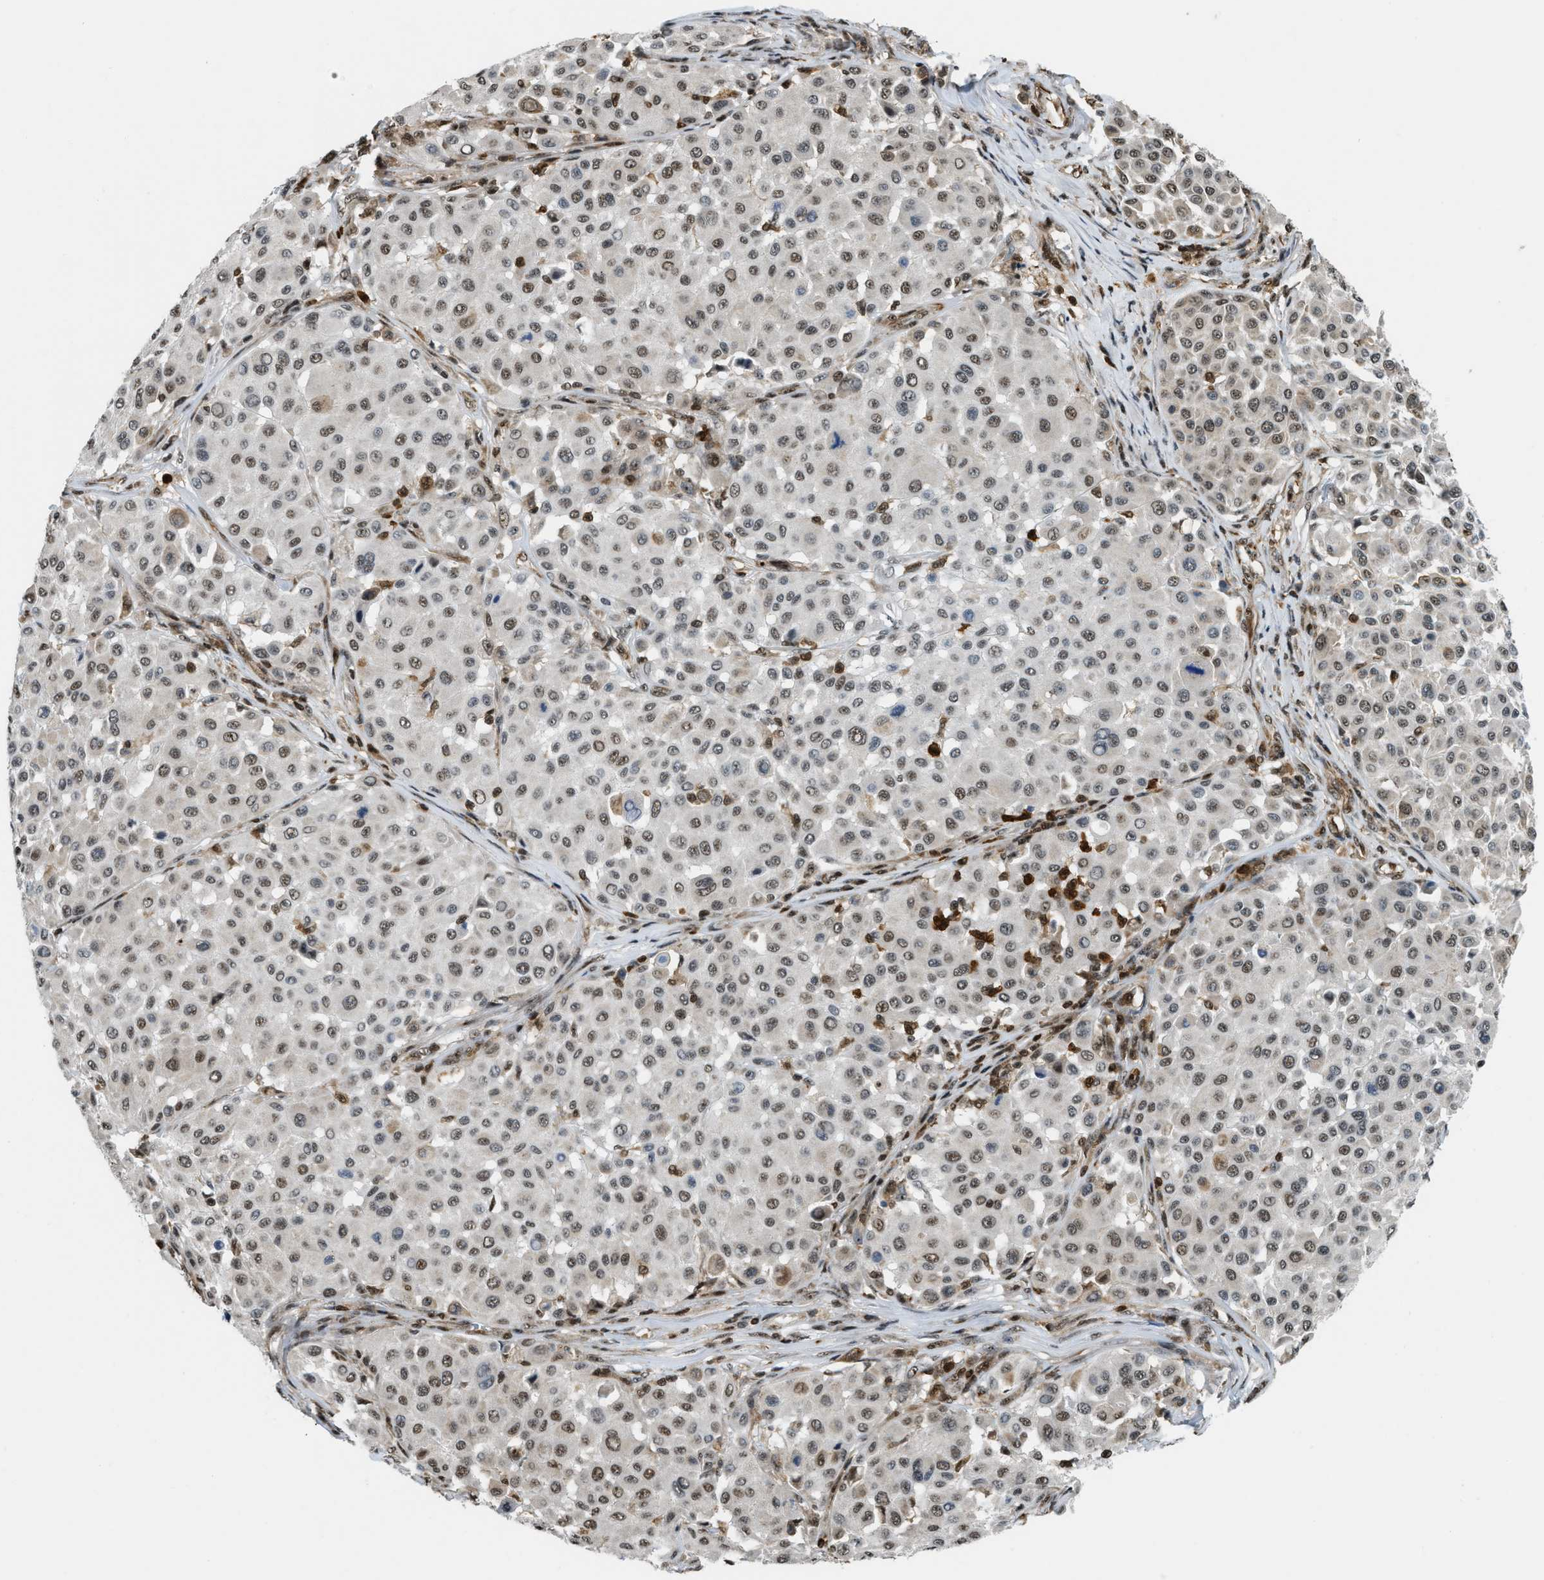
{"staining": {"intensity": "moderate", "quantity": ">75%", "location": "nuclear"}, "tissue": "melanoma", "cell_type": "Tumor cells", "image_type": "cancer", "snomed": [{"axis": "morphology", "description": "Malignant melanoma, Metastatic site"}, {"axis": "topography", "description": "Soft tissue"}], "caption": "Immunohistochemistry (IHC) micrograph of melanoma stained for a protein (brown), which demonstrates medium levels of moderate nuclear staining in about >75% of tumor cells.", "gene": "E2F1", "patient": {"sex": "male", "age": 41}}